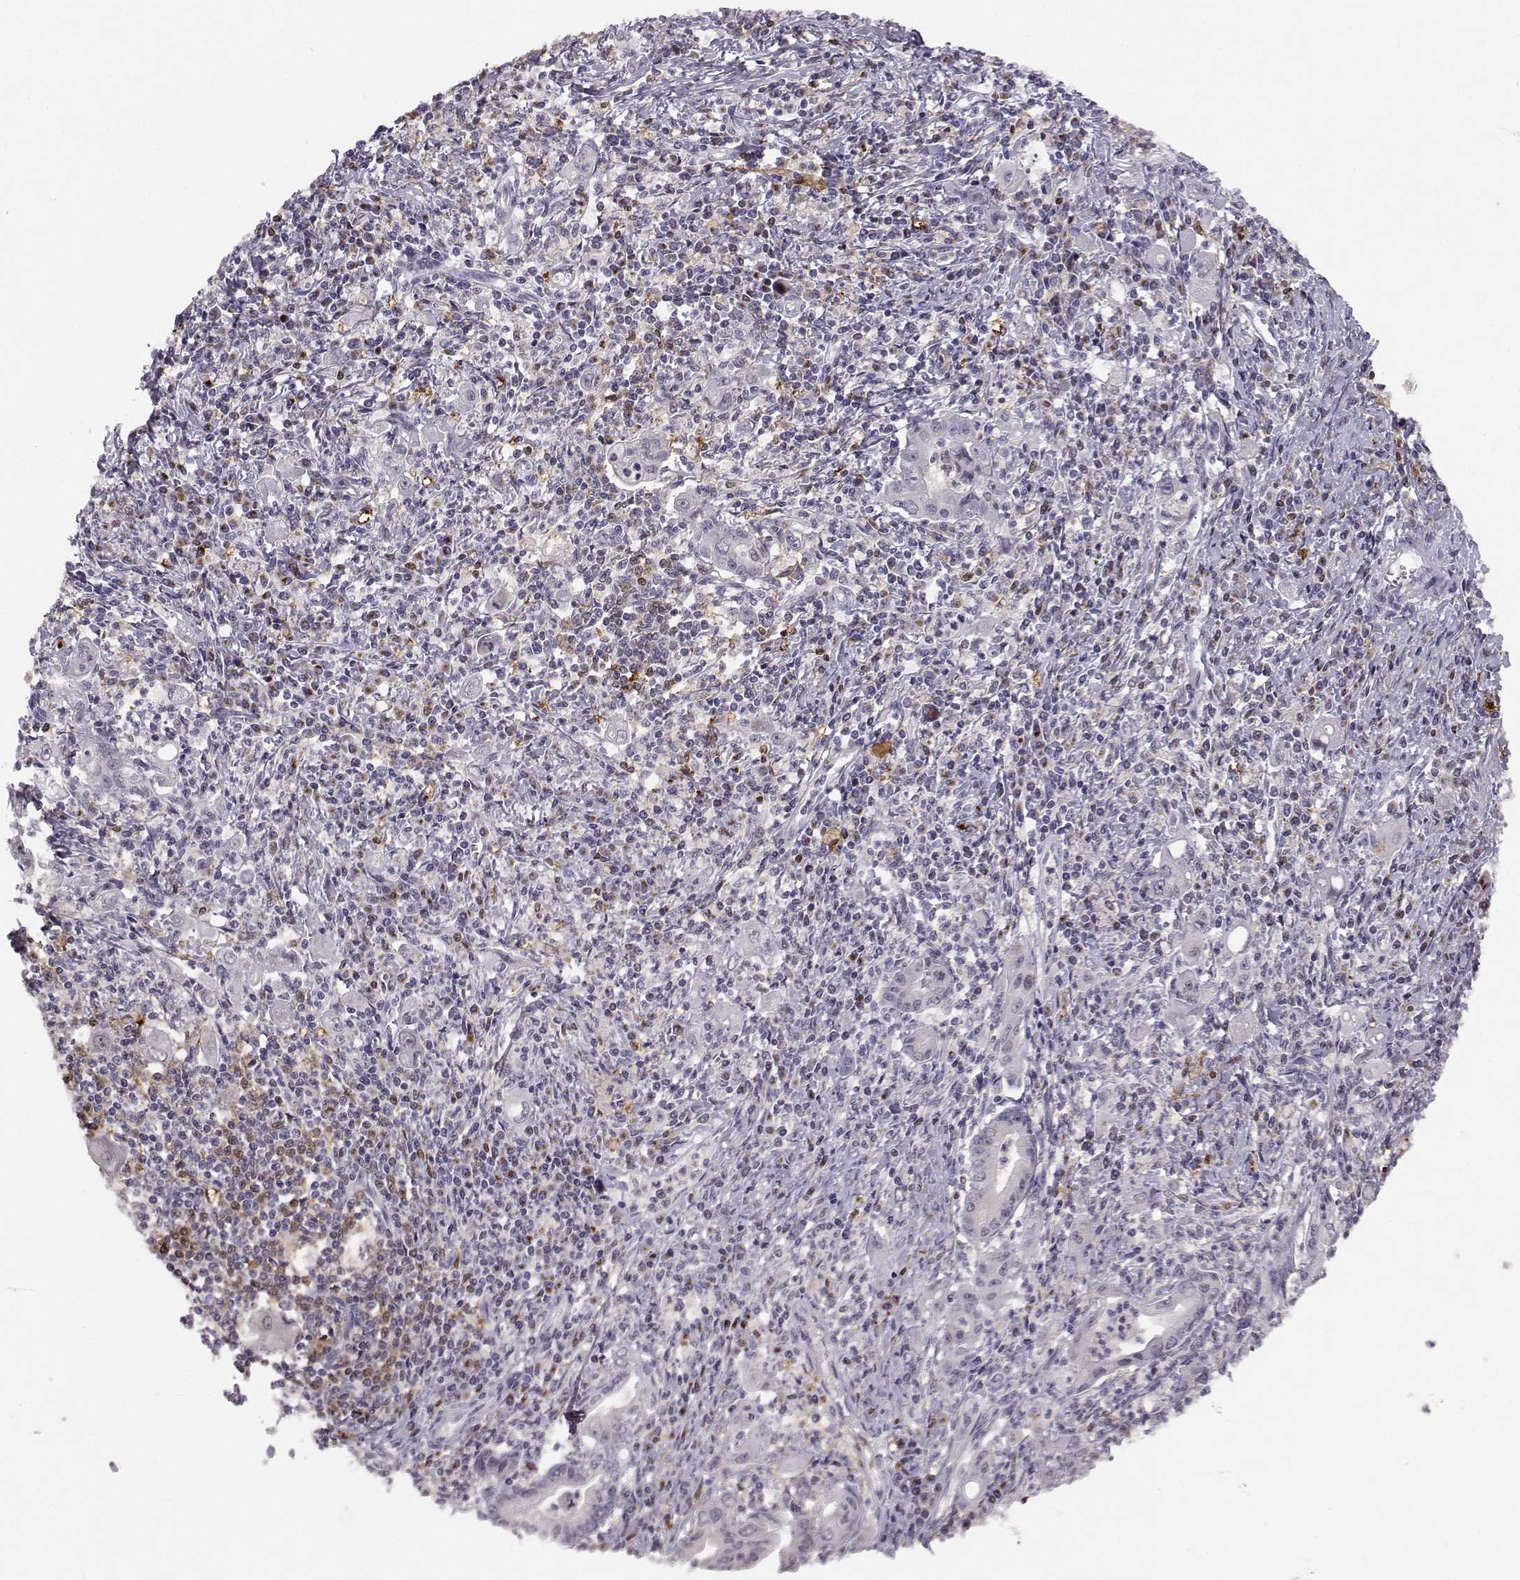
{"staining": {"intensity": "negative", "quantity": "none", "location": "none"}, "tissue": "stomach cancer", "cell_type": "Tumor cells", "image_type": "cancer", "snomed": [{"axis": "morphology", "description": "Adenocarcinoma, NOS"}, {"axis": "topography", "description": "Stomach, upper"}], "caption": "Tumor cells are negative for brown protein staining in stomach cancer (adenocarcinoma).", "gene": "HTR7", "patient": {"sex": "female", "age": 79}}